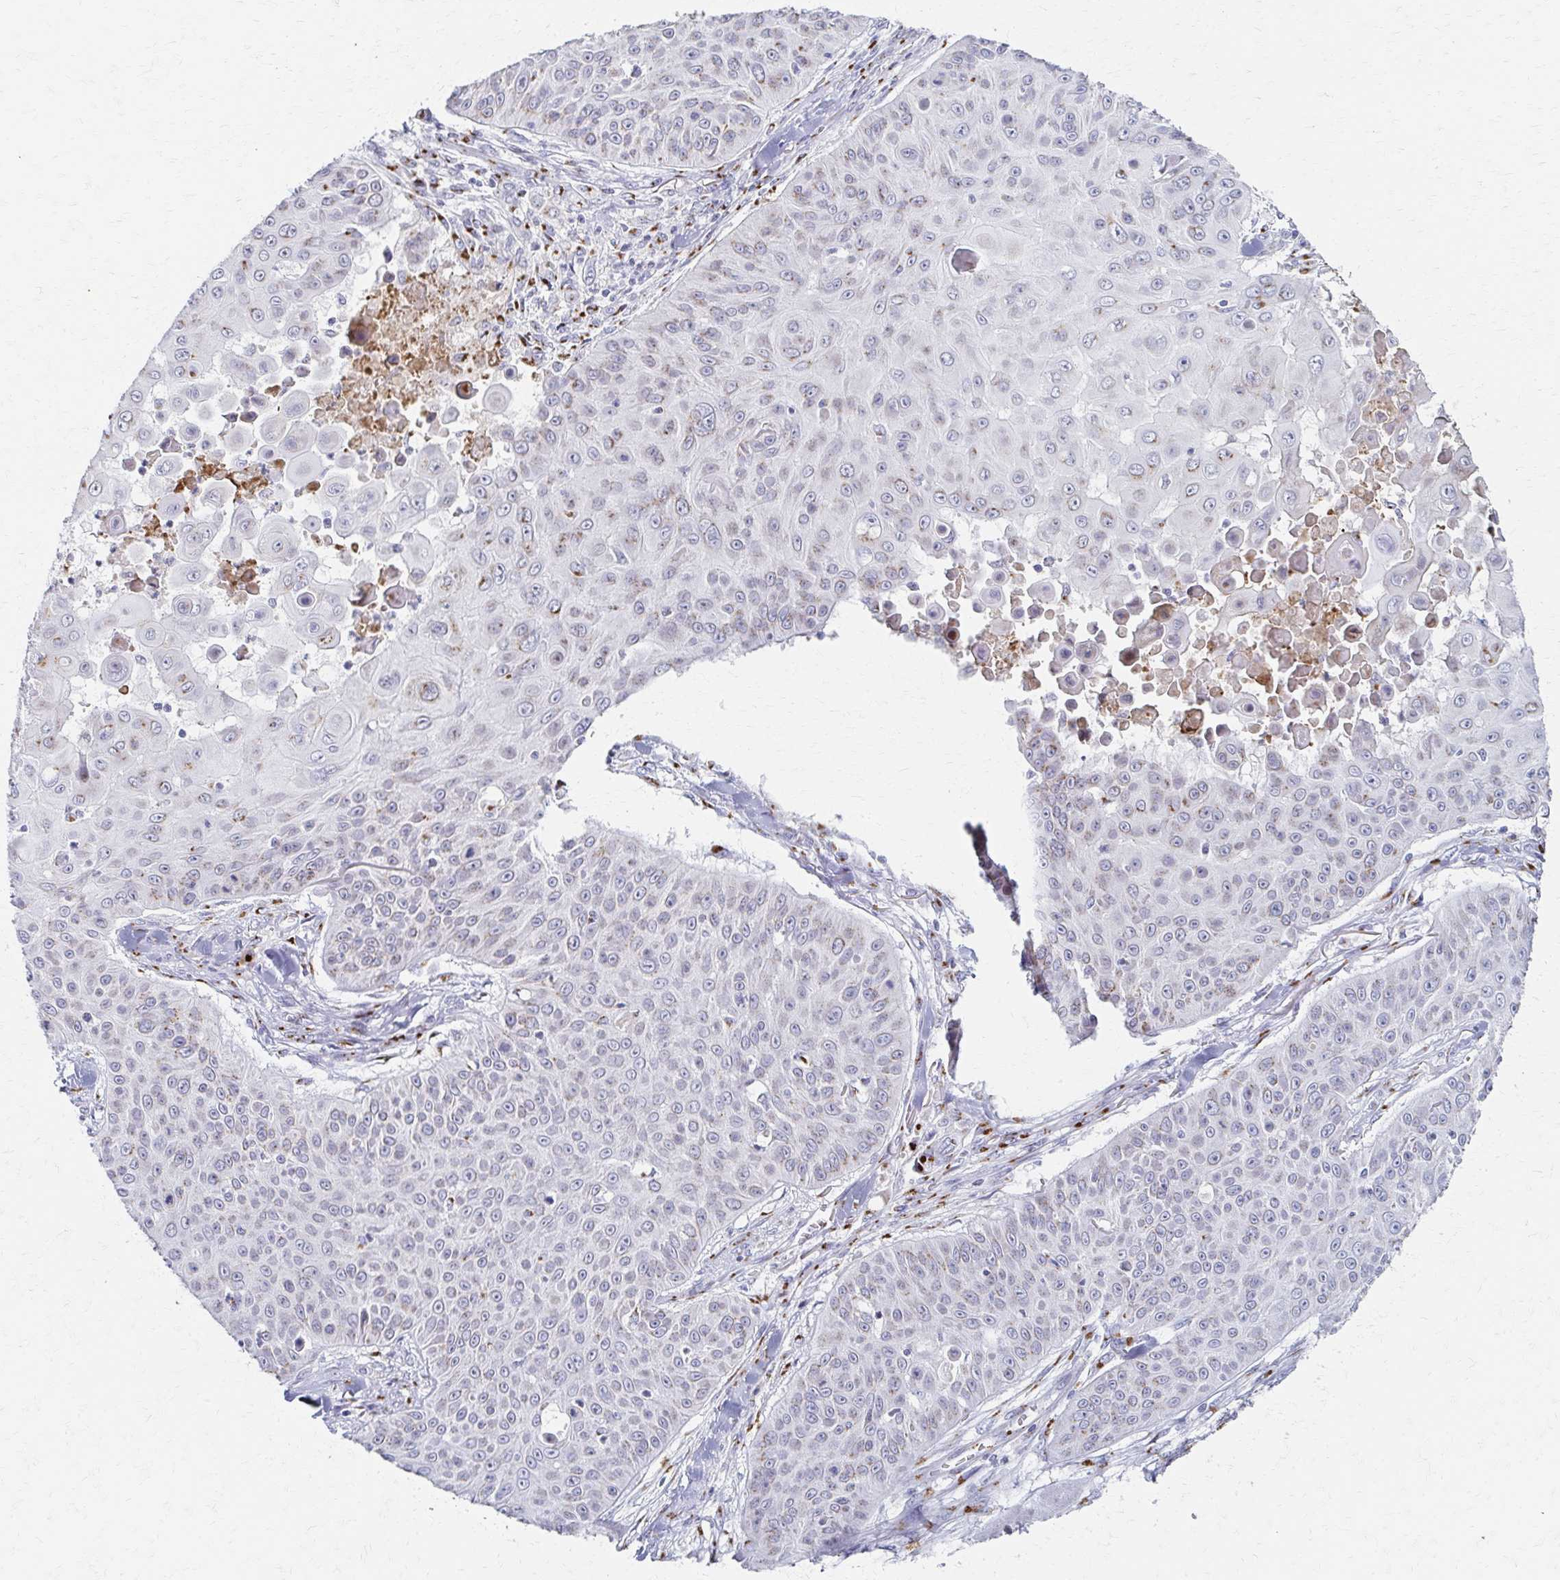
{"staining": {"intensity": "weak", "quantity": "<25%", "location": "cytoplasmic/membranous"}, "tissue": "skin cancer", "cell_type": "Tumor cells", "image_type": "cancer", "snomed": [{"axis": "morphology", "description": "Squamous cell carcinoma, NOS"}, {"axis": "topography", "description": "Skin"}], "caption": "The photomicrograph displays no staining of tumor cells in squamous cell carcinoma (skin).", "gene": "TM9SF1", "patient": {"sex": "male", "age": 82}}